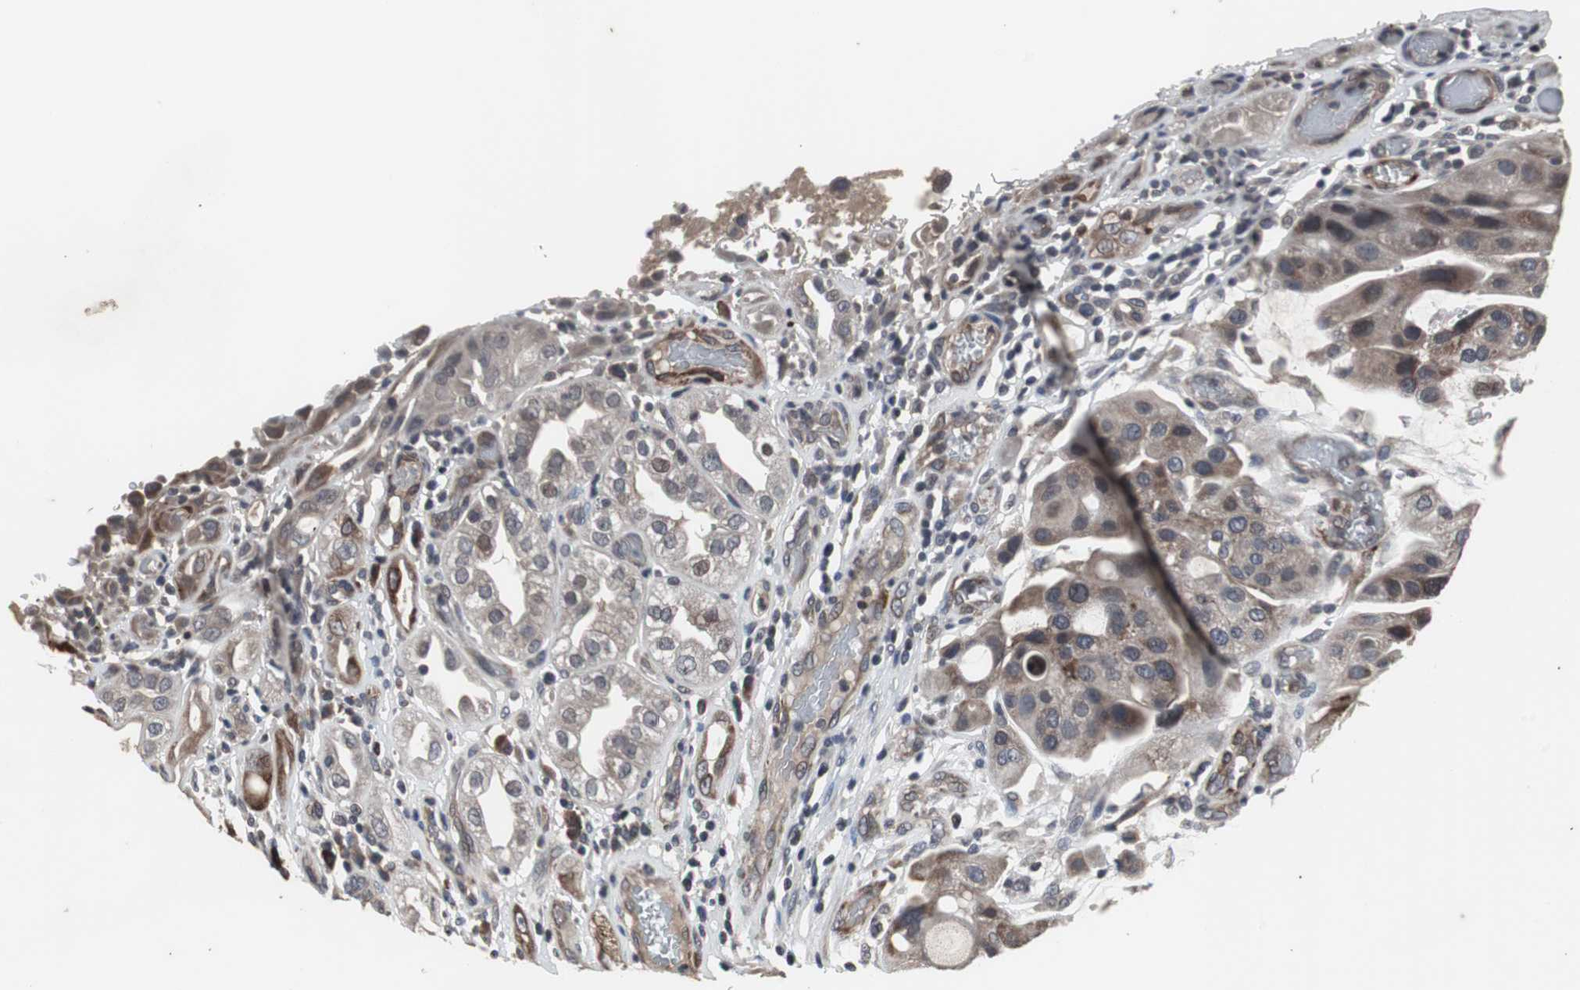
{"staining": {"intensity": "weak", "quantity": ">75%", "location": "cytoplasmic/membranous"}, "tissue": "urothelial cancer", "cell_type": "Tumor cells", "image_type": "cancer", "snomed": [{"axis": "morphology", "description": "Urothelial carcinoma, High grade"}, {"axis": "topography", "description": "Urinary bladder"}], "caption": "A low amount of weak cytoplasmic/membranous expression is identified in approximately >75% of tumor cells in urothelial cancer tissue.", "gene": "CRADD", "patient": {"sex": "female", "age": 64}}